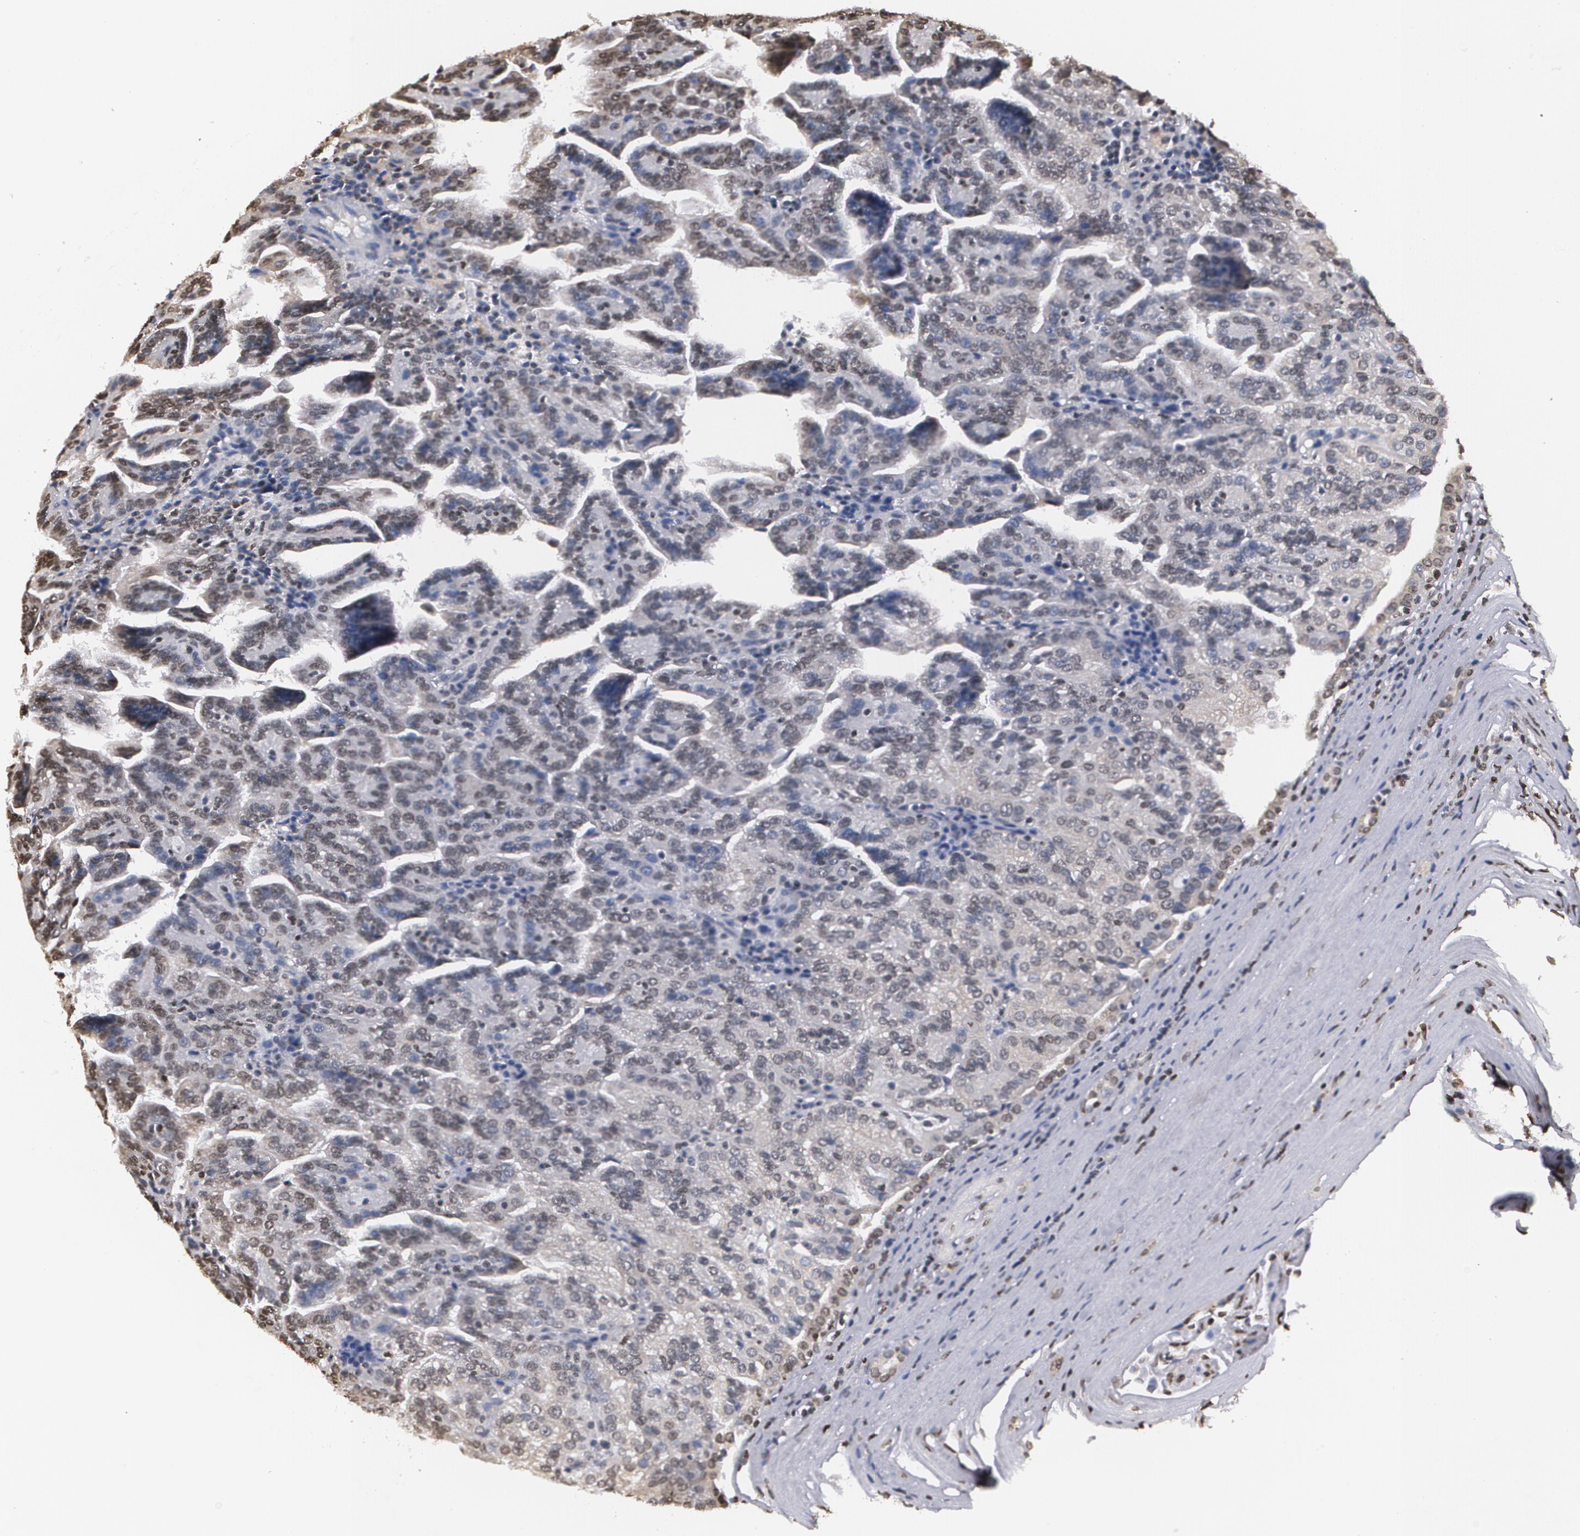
{"staining": {"intensity": "moderate", "quantity": "<25%", "location": "nuclear"}, "tissue": "renal cancer", "cell_type": "Tumor cells", "image_type": "cancer", "snomed": [{"axis": "morphology", "description": "Adenocarcinoma, NOS"}, {"axis": "topography", "description": "Kidney"}], "caption": "Moderate nuclear protein positivity is identified in approximately <25% of tumor cells in adenocarcinoma (renal). Ihc stains the protein in brown and the nuclei are stained blue.", "gene": "MVP", "patient": {"sex": "male", "age": 61}}